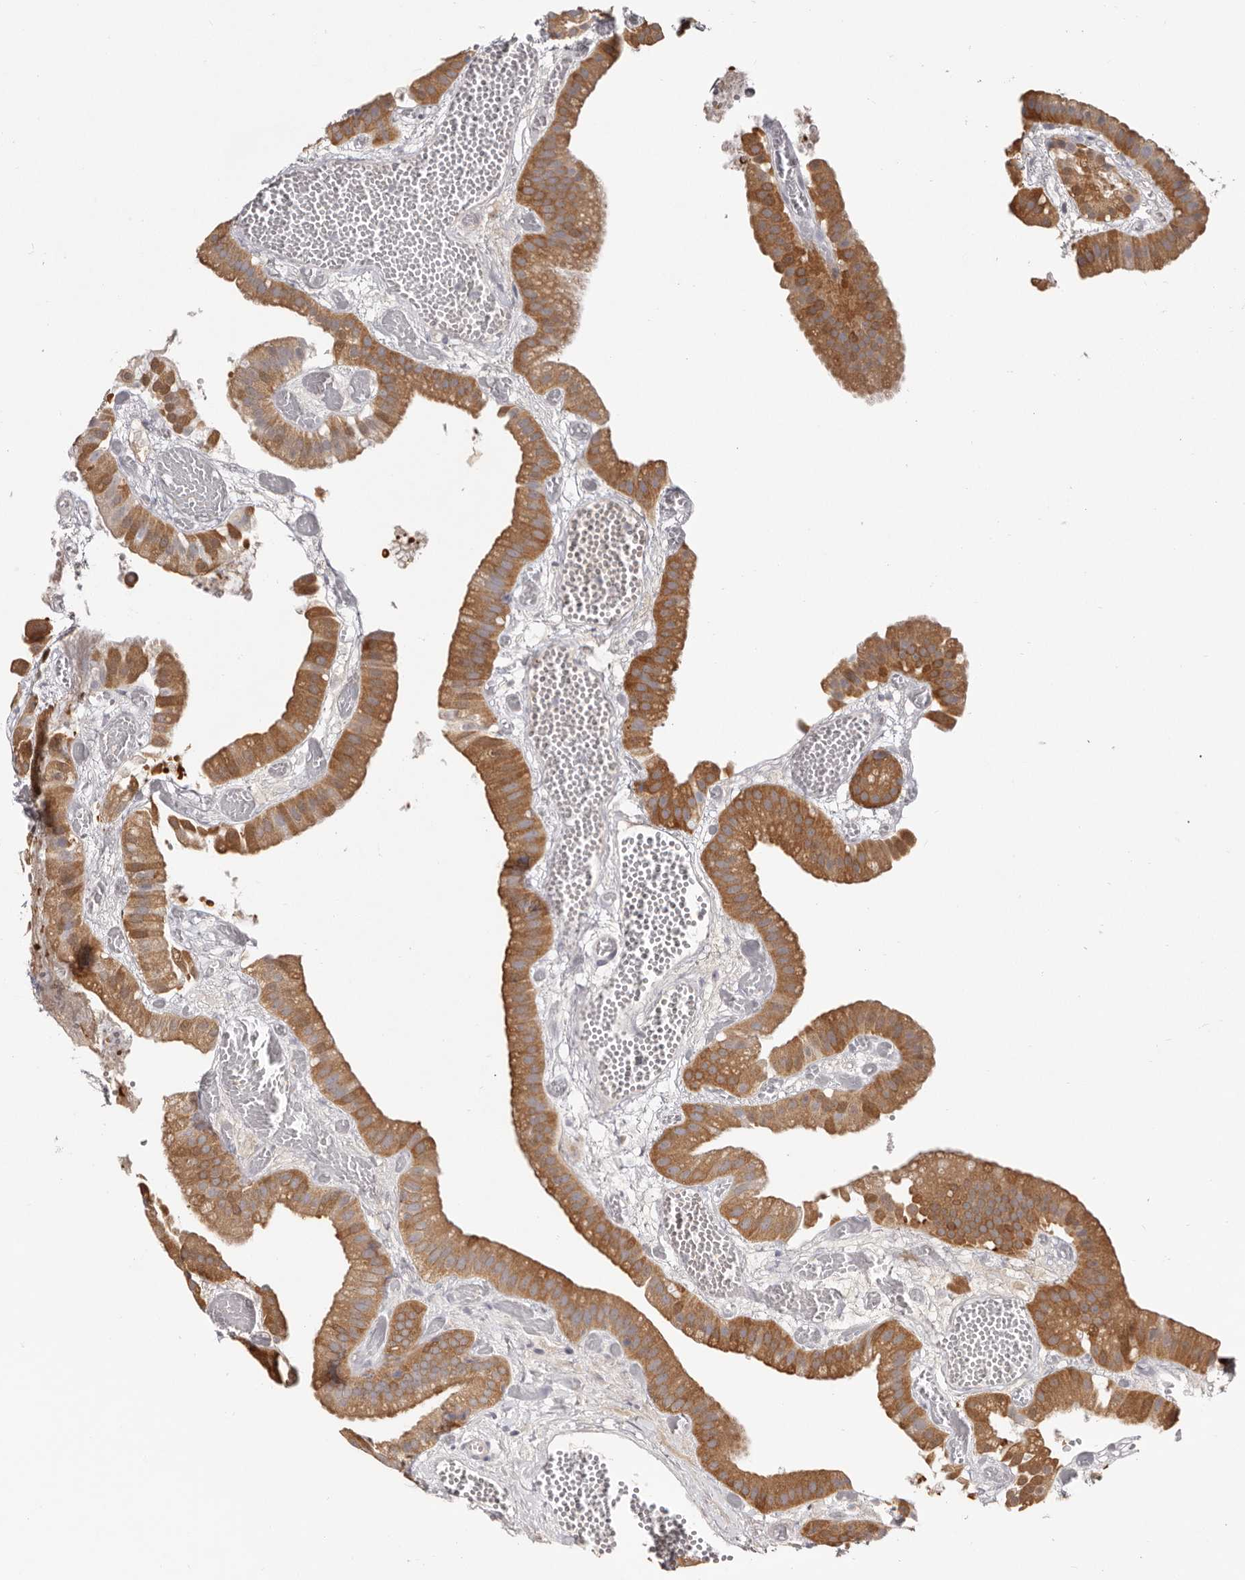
{"staining": {"intensity": "moderate", "quantity": ">75%", "location": "cytoplasmic/membranous"}, "tissue": "gallbladder", "cell_type": "Glandular cells", "image_type": "normal", "snomed": [{"axis": "morphology", "description": "Normal tissue, NOS"}, {"axis": "topography", "description": "Gallbladder"}], "caption": "The histopathology image reveals staining of unremarkable gallbladder, revealing moderate cytoplasmic/membranous protein expression (brown color) within glandular cells.", "gene": "LAP3", "patient": {"sex": "female", "age": 64}}